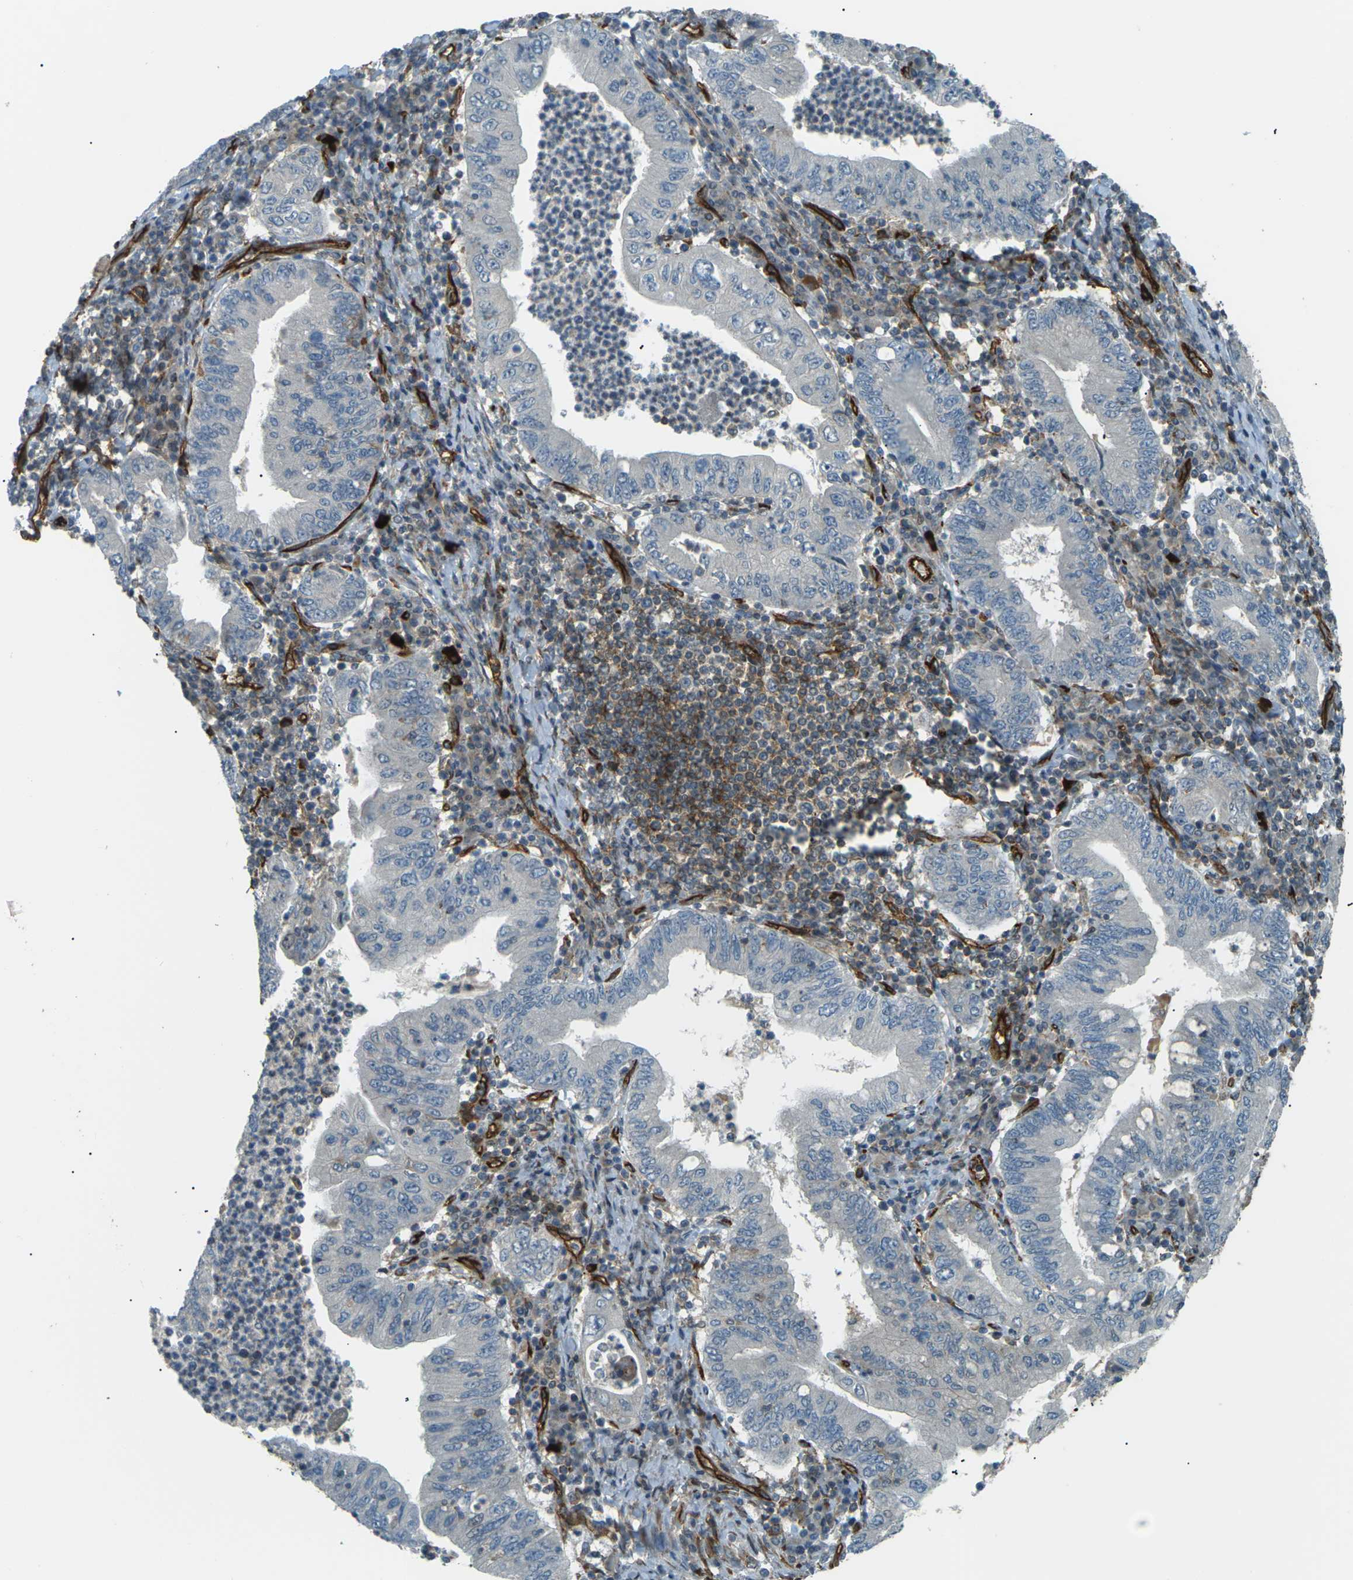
{"staining": {"intensity": "negative", "quantity": "none", "location": "none"}, "tissue": "stomach cancer", "cell_type": "Tumor cells", "image_type": "cancer", "snomed": [{"axis": "morphology", "description": "Normal tissue, NOS"}, {"axis": "morphology", "description": "Adenocarcinoma, NOS"}, {"axis": "topography", "description": "Esophagus"}, {"axis": "topography", "description": "Stomach, upper"}, {"axis": "topography", "description": "Peripheral nerve tissue"}], "caption": "A high-resolution histopathology image shows IHC staining of stomach adenocarcinoma, which reveals no significant staining in tumor cells.", "gene": "S1PR1", "patient": {"sex": "male", "age": 62}}